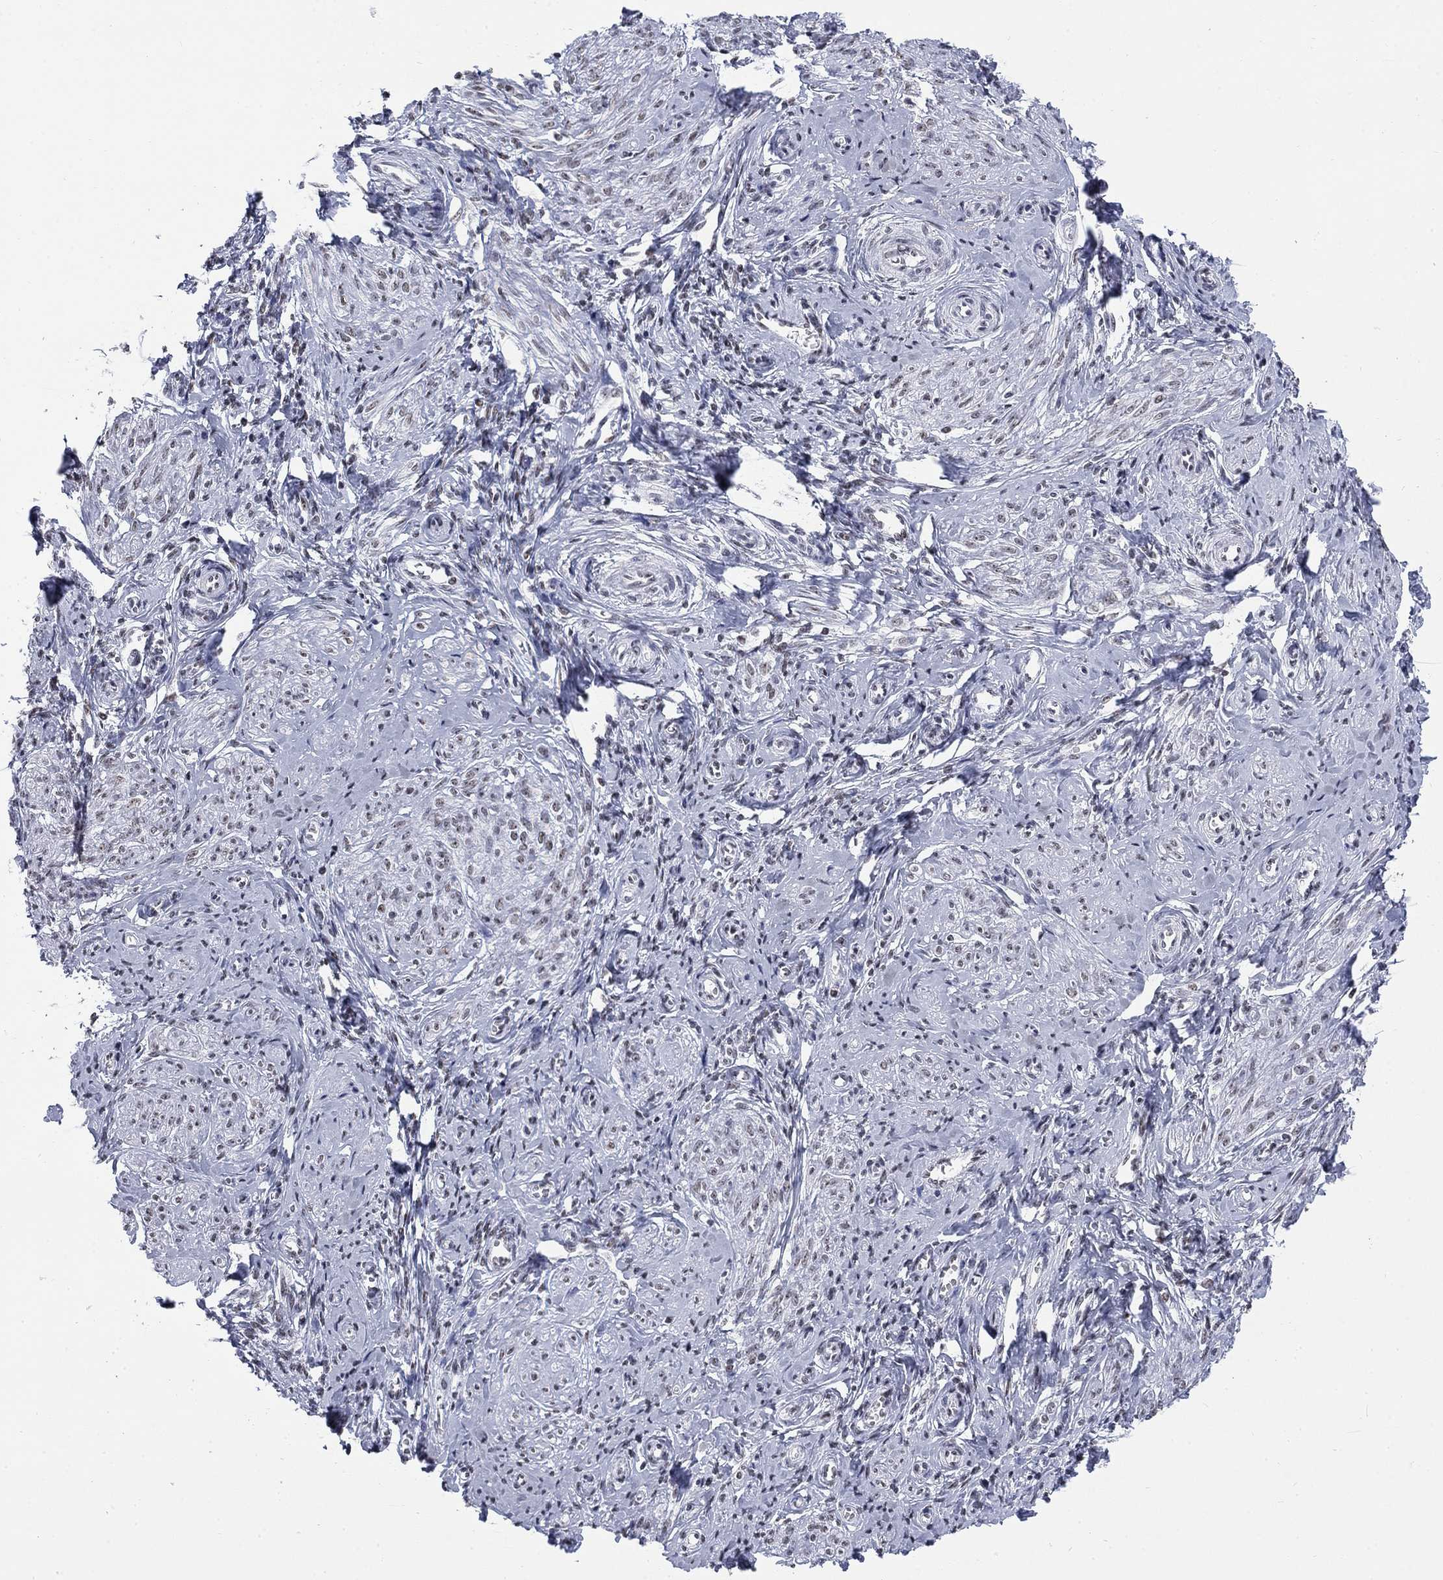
{"staining": {"intensity": "negative", "quantity": "none", "location": "none"}, "tissue": "endometrium", "cell_type": "Cells in endometrial stroma", "image_type": "normal", "snomed": [{"axis": "morphology", "description": "Normal tissue, NOS"}, {"axis": "topography", "description": "Cervix"}, {"axis": "topography", "description": "Endometrium"}], "caption": "Endometrium stained for a protein using immunohistochemistry shows no expression cells in endometrial stroma.", "gene": "CSRNP3", "patient": {"sex": "female", "age": 37}}